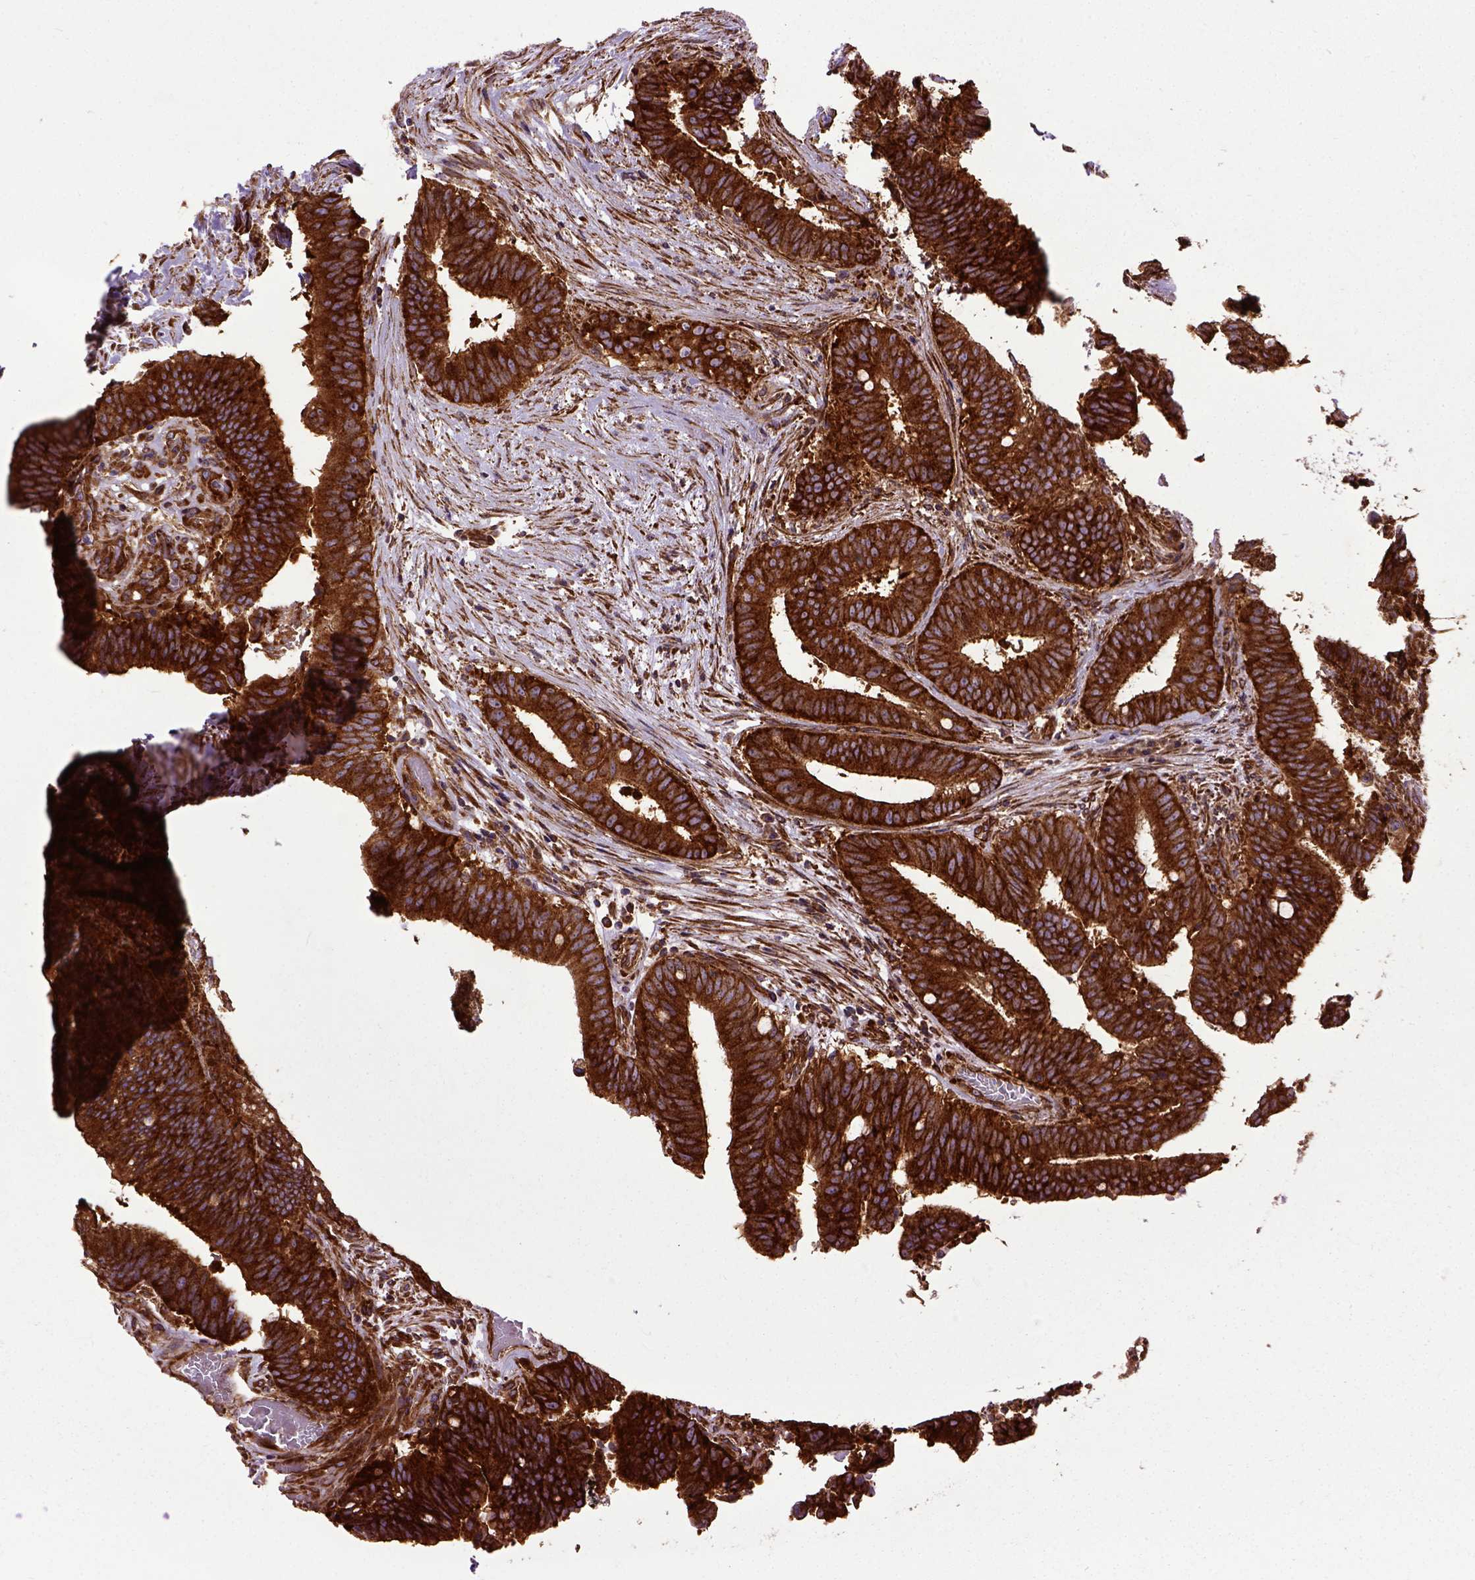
{"staining": {"intensity": "strong", "quantity": ">75%", "location": "cytoplasmic/membranous"}, "tissue": "colorectal cancer", "cell_type": "Tumor cells", "image_type": "cancer", "snomed": [{"axis": "morphology", "description": "Adenocarcinoma, NOS"}, {"axis": "topography", "description": "Colon"}], "caption": "Immunohistochemistry image of adenocarcinoma (colorectal) stained for a protein (brown), which exhibits high levels of strong cytoplasmic/membranous expression in about >75% of tumor cells.", "gene": "CAPRIN1", "patient": {"sex": "female", "age": 43}}